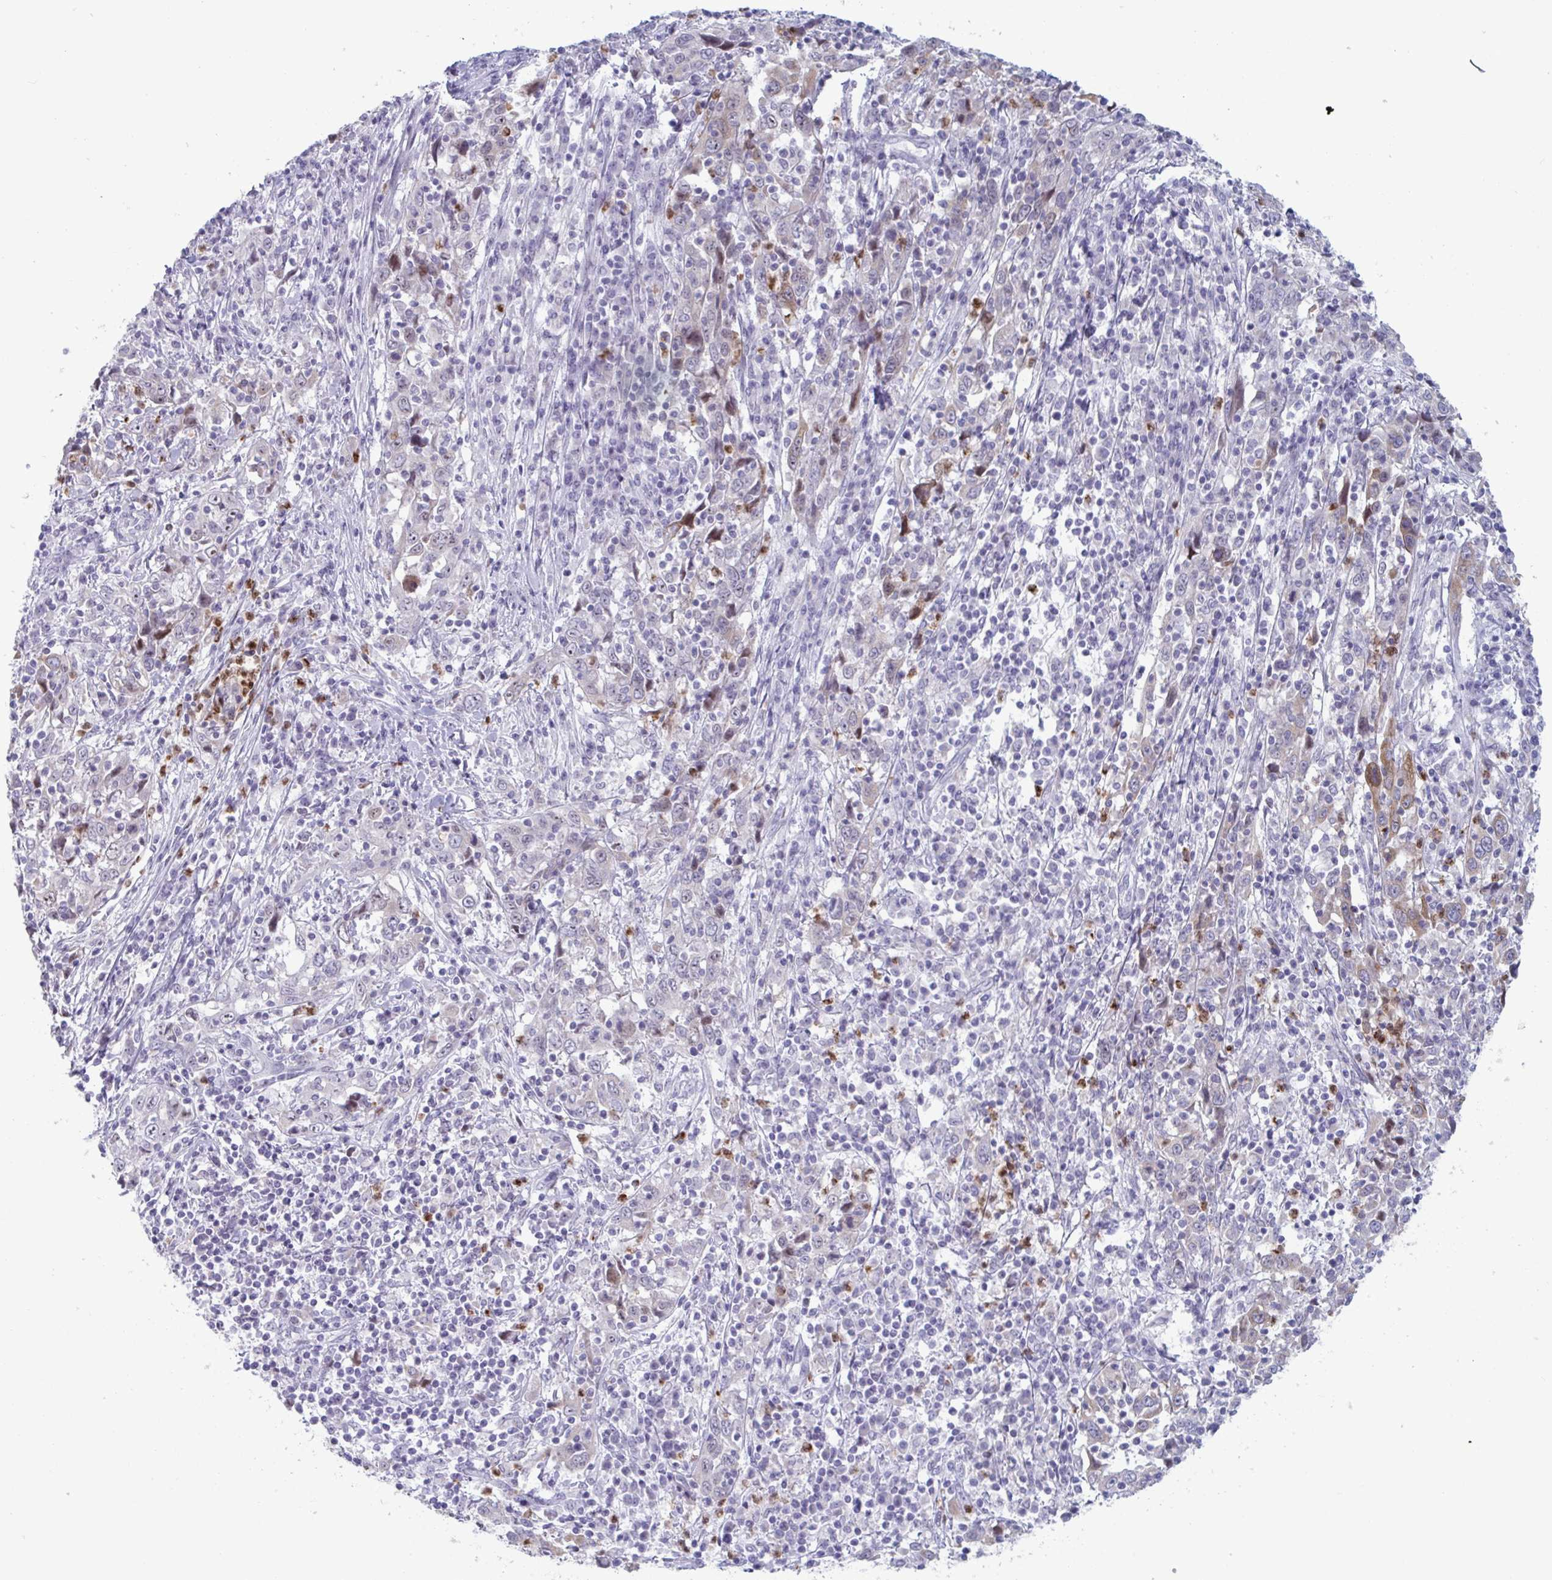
{"staining": {"intensity": "weak", "quantity": "<25%", "location": "cytoplasmic/membranous"}, "tissue": "cervical cancer", "cell_type": "Tumor cells", "image_type": "cancer", "snomed": [{"axis": "morphology", "description": "Squamous cell carcinoma, NOS"}, {"axis": "topography", "description": "Cervix"}], "caption": "The IHC micrograph has no significant expression in tumor cells of cervical squamous cell carcinoma tissue.", "gene": "CYP4F11", "patient": {"sex": "female", "age": 46}}